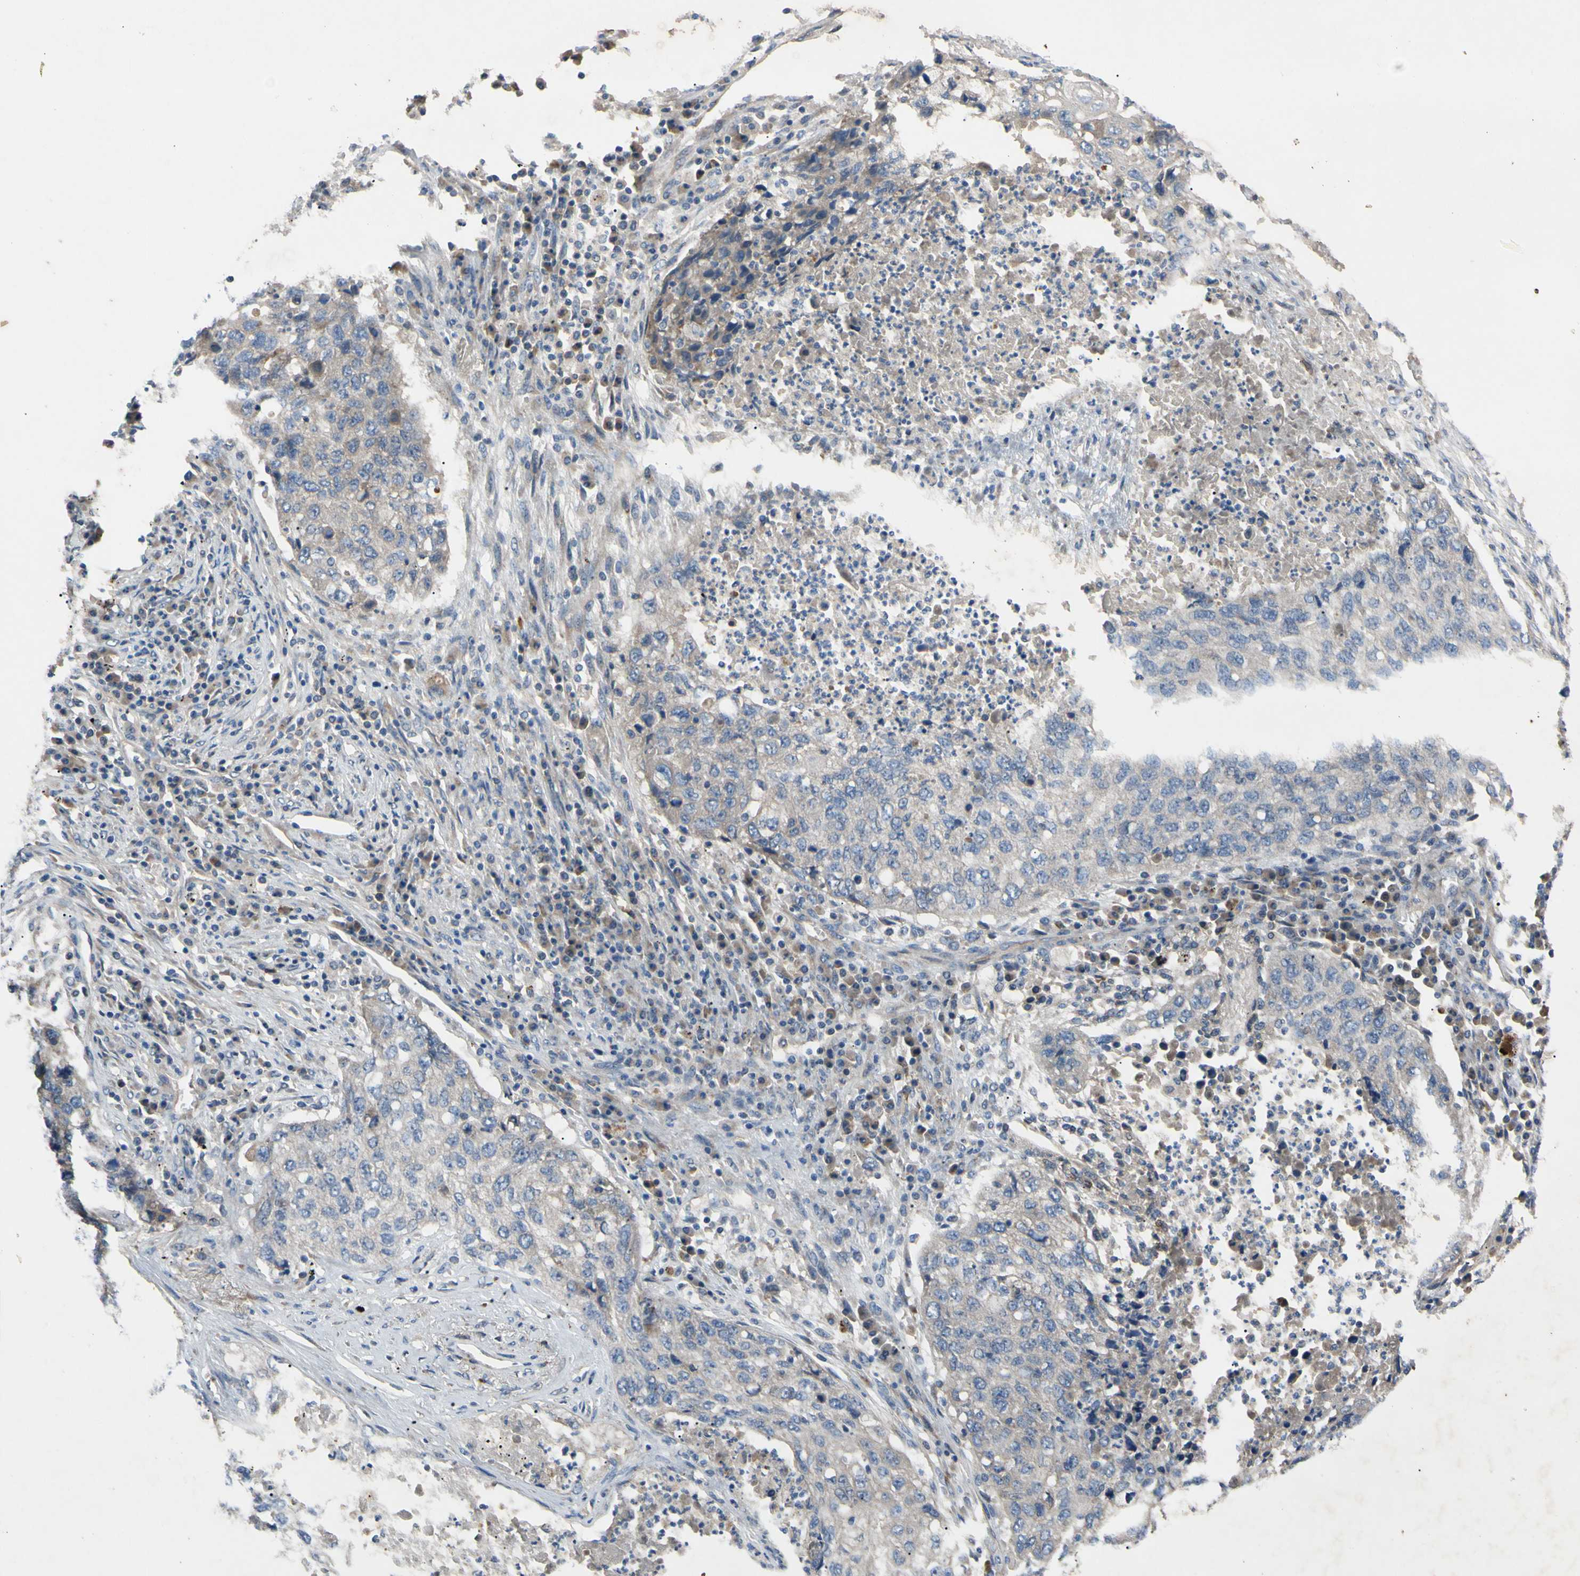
{"staining": {"intensity": "weak", "quantity": "<25%", "location": "cytoplasmic/membranous"}, "tissue": "lung cancer", "cell_type": "Tumor cells", "image_type": "cancer", "snomed": [{"axis": "morphology", "description": "Squamous cell carcinoma, NOS"}, {"axis": "topography", "description": "Lung"}], "caption": "This is a image of immunohistochemistry (IHC) staining of lung cancer, which shows no positivity in tumor cells.", "gene": "HILPDA", "patient": {"sex": "female", "age": 63}}